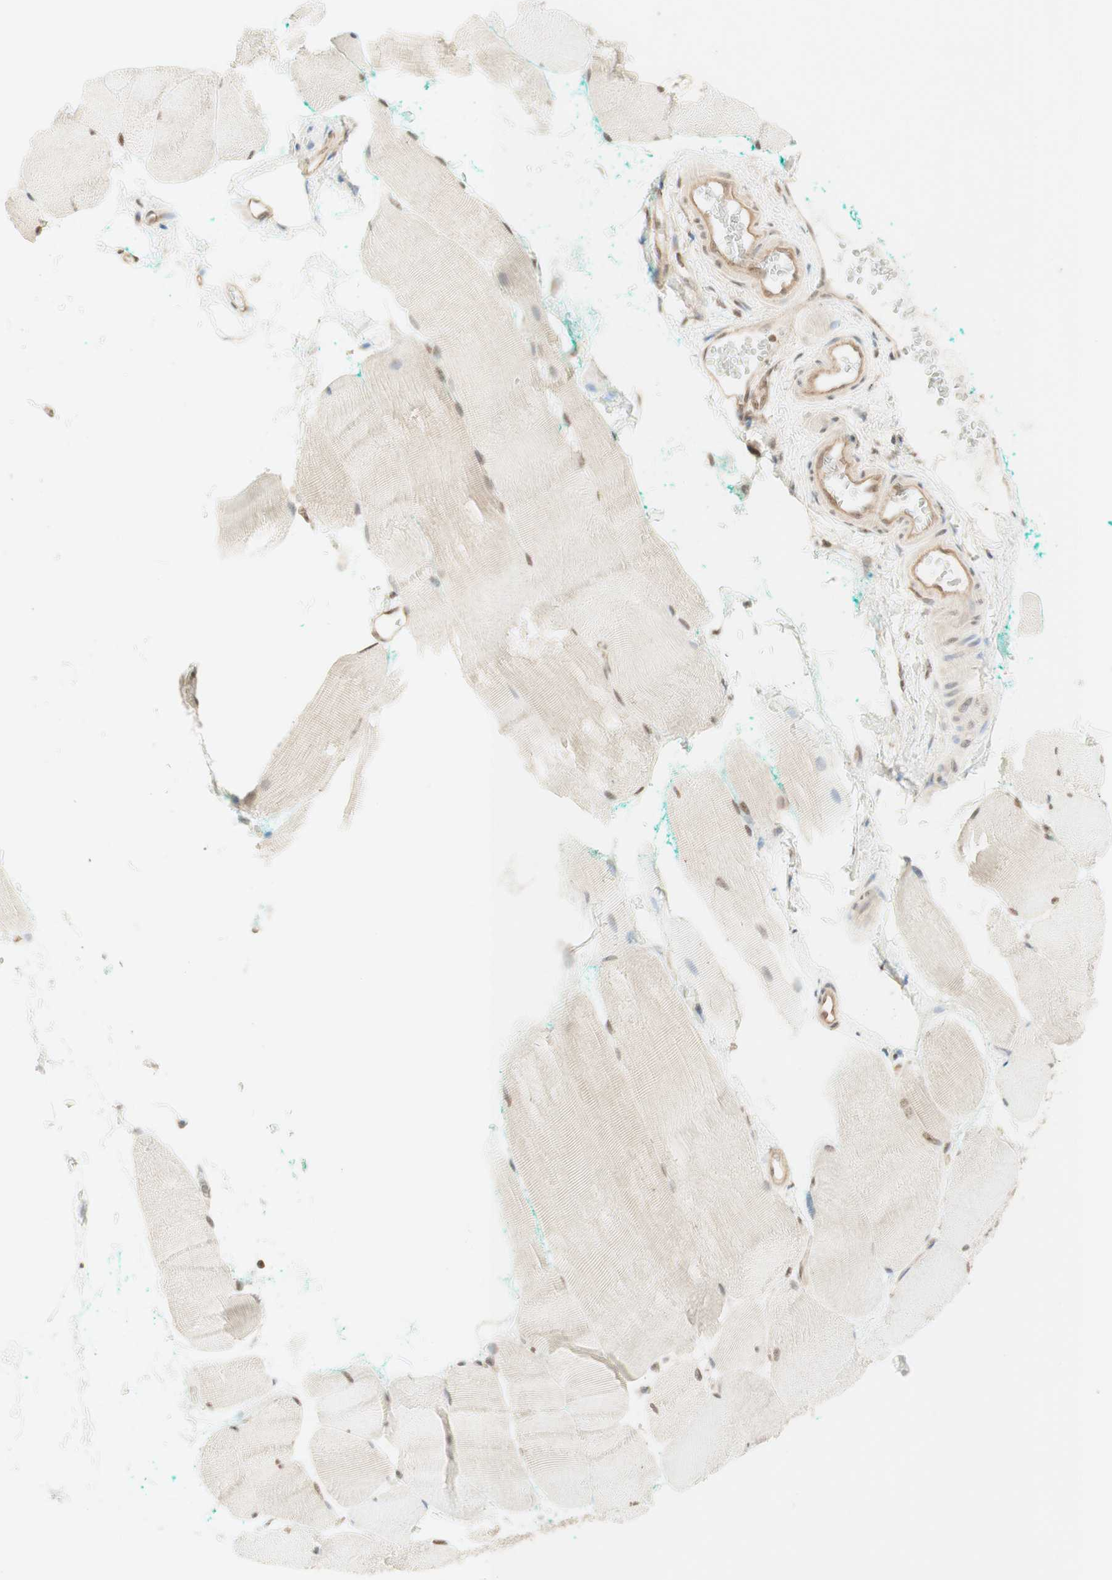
{"staining": {"intensity": "weak", "quantity": "25%-75%", "location": "nuclear"}, "tissue": "skeletal muscle", "cell_type": "Myocytes", "image_type": "normal", "snomed": [{"axis": "morphology", "description": "Normal tissue, NOS"}, {"axis": "morphology", "description": "Squamous cell carcinoma, NOS"}, {"axis": "topography", "description": "Skeletal muscle"}], "caption": "Unremarkable skeletal muscle was stained to show a protein in brown. There is low levels of weak nuclear expression in about 25%-75% of myocytes.", "gene": "SPINT2", "patient": {"sex": "male", "age": 51}}